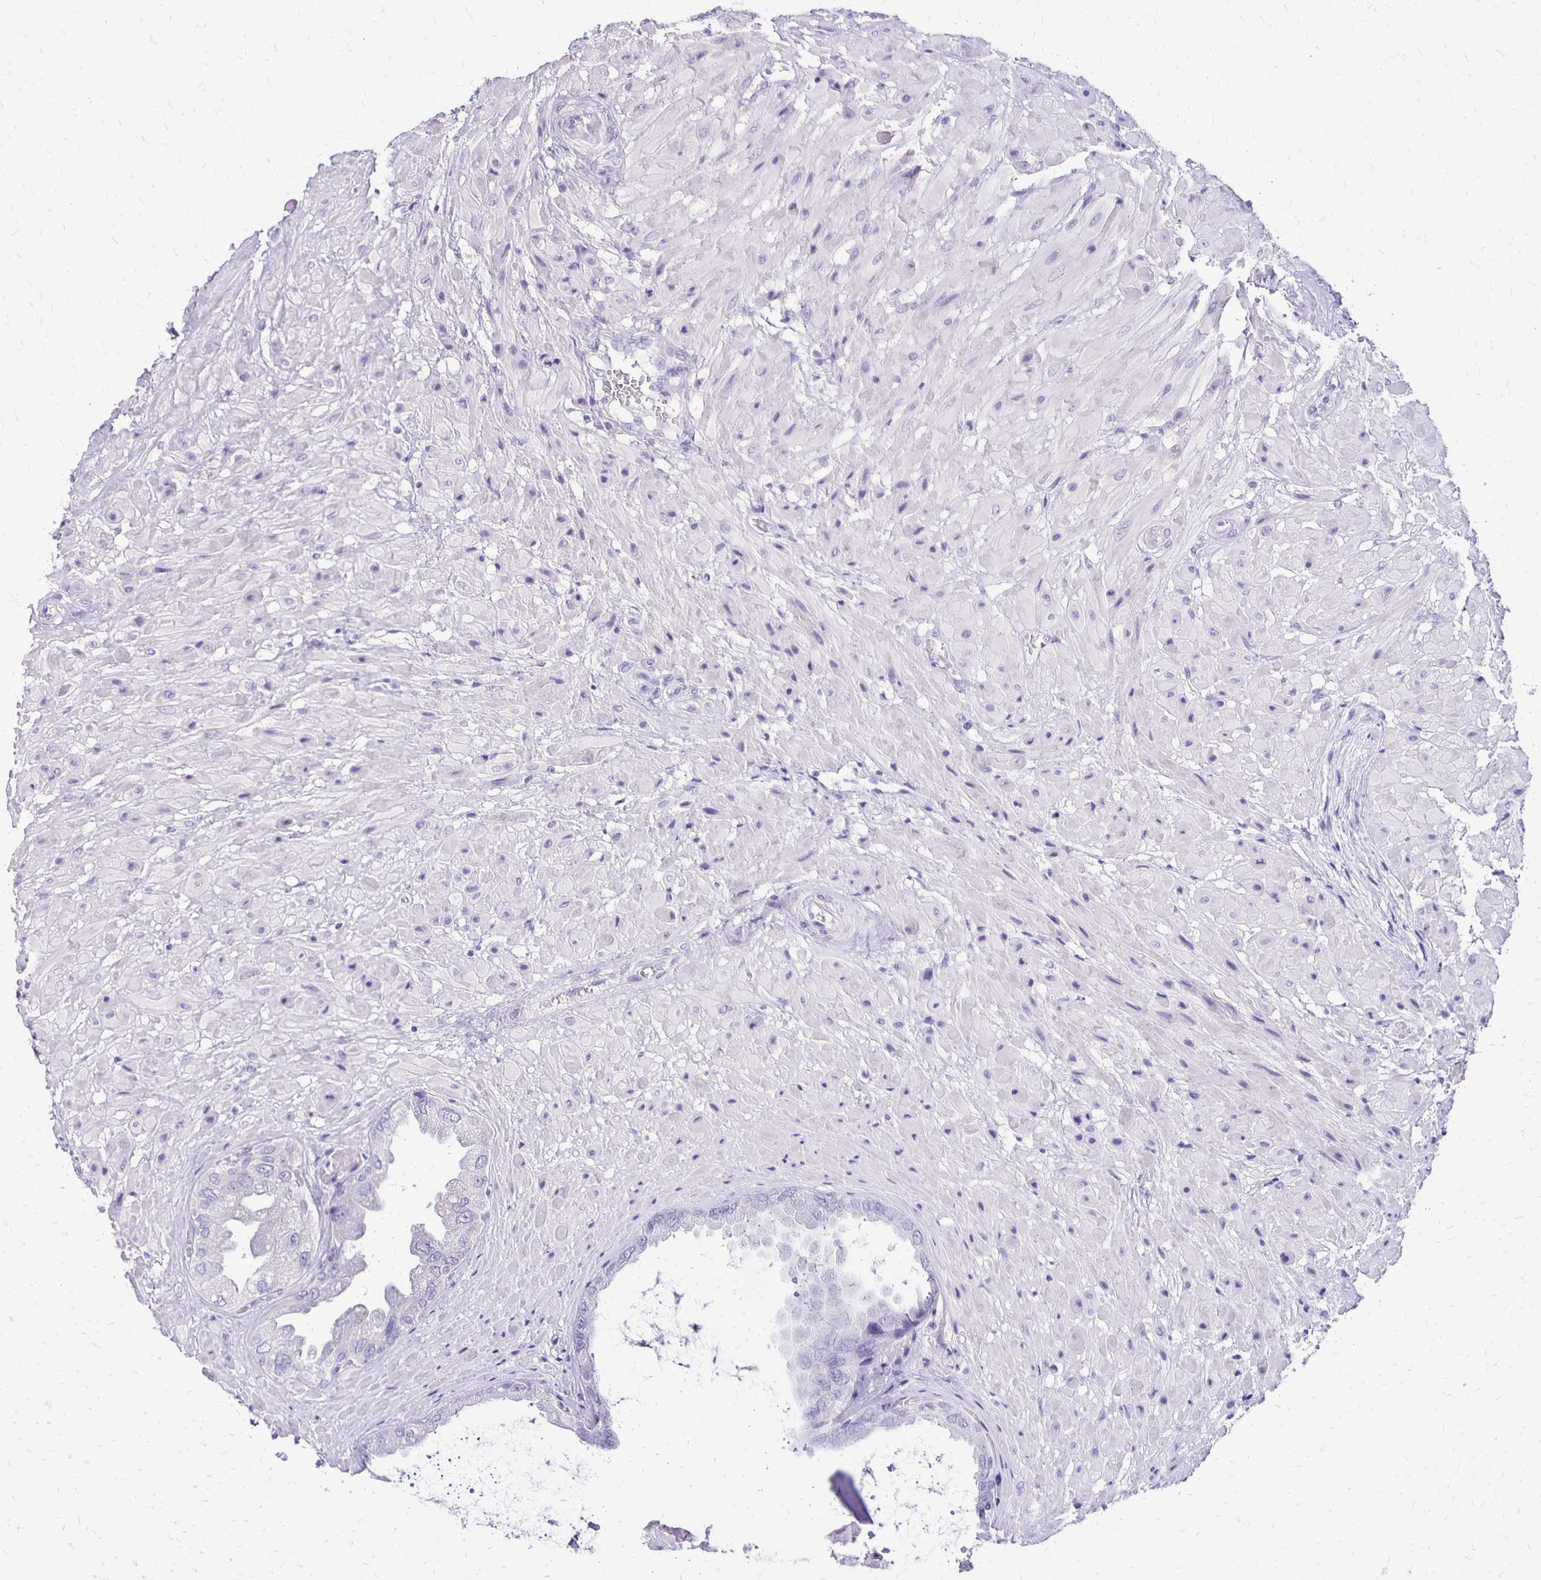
{"staining": {"intensity": "negative", "quantity": "none", "location": "none"}, "tissue": "seminal vesicle", "cell_type": "Glandular cells", "image_type": "normal", "snomed": [{"axis": "morphology", "description": "Normal tissue, NOS"}, {"axis": "topography", "description": "Seminal veicle"}], "caption": "This is an immunohistochemistry photomicrograph of normal seminal vesicle. There is no expression in glandular cells.", "gene": "ANKRD45", "patient": {"sex": "male", "age": 55}}